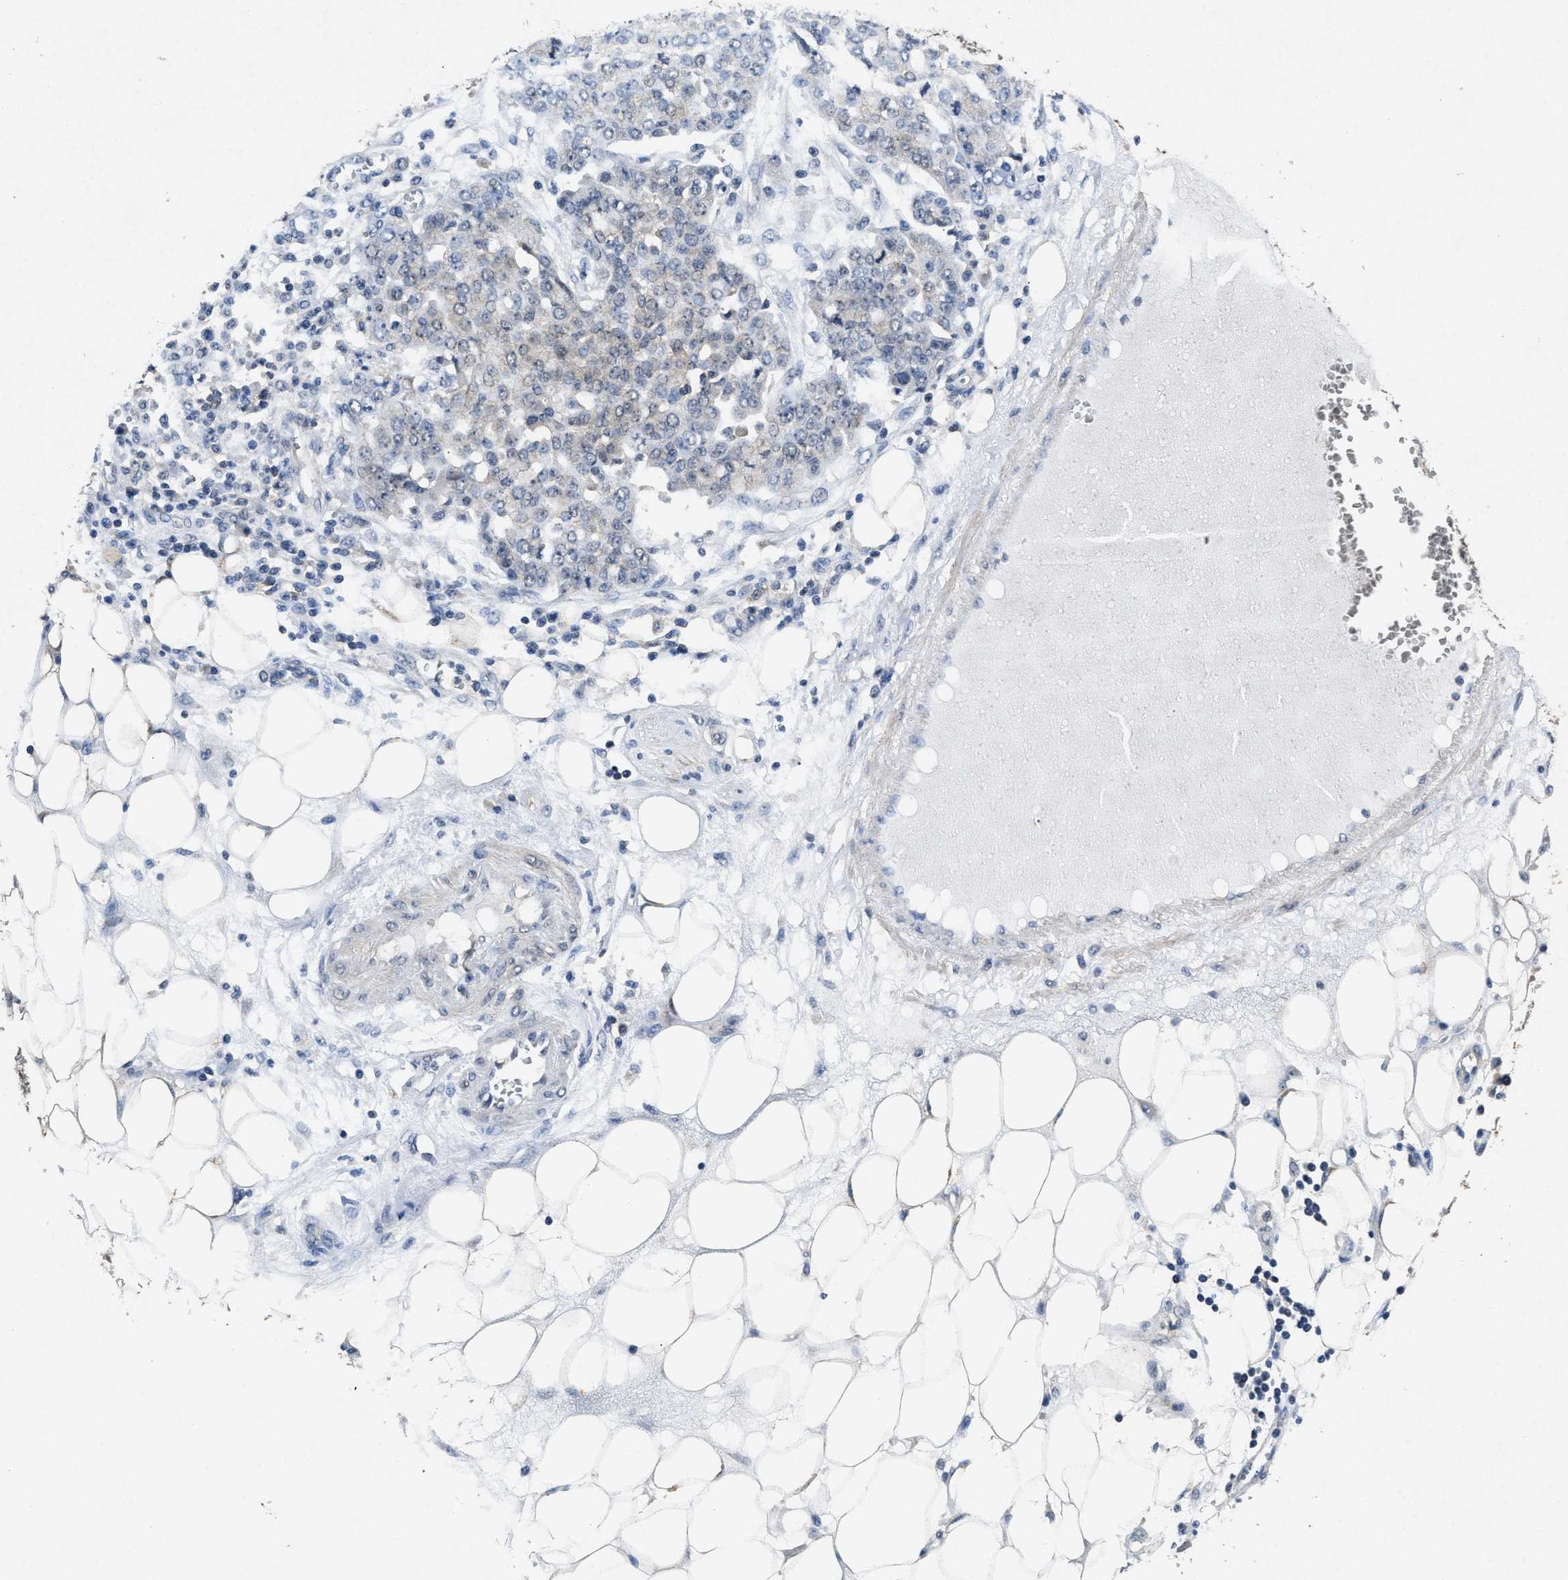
{"staining": {"intensity": "negative", "quantity": "none", "location": "none"}, "tissue": "ovarian cancer", "cell_type": "Tumor cells", "image_type": "cancer", "snomed": [{"axis": "morphology", "description": "Cystadenocarcinoma, serous, NOS"}, {"axis": "topography", "description": "Soft tissue"}, {"axis": "topography", "description": "Ovary"}], "caption": "IHC image of neoplastic tissue: human ovarian cancer stained with DAB demonstrates no significant protein positivity in tumor cells.", "gene": "ACAT2", "patient": {"sex": "female", "age": 57}}